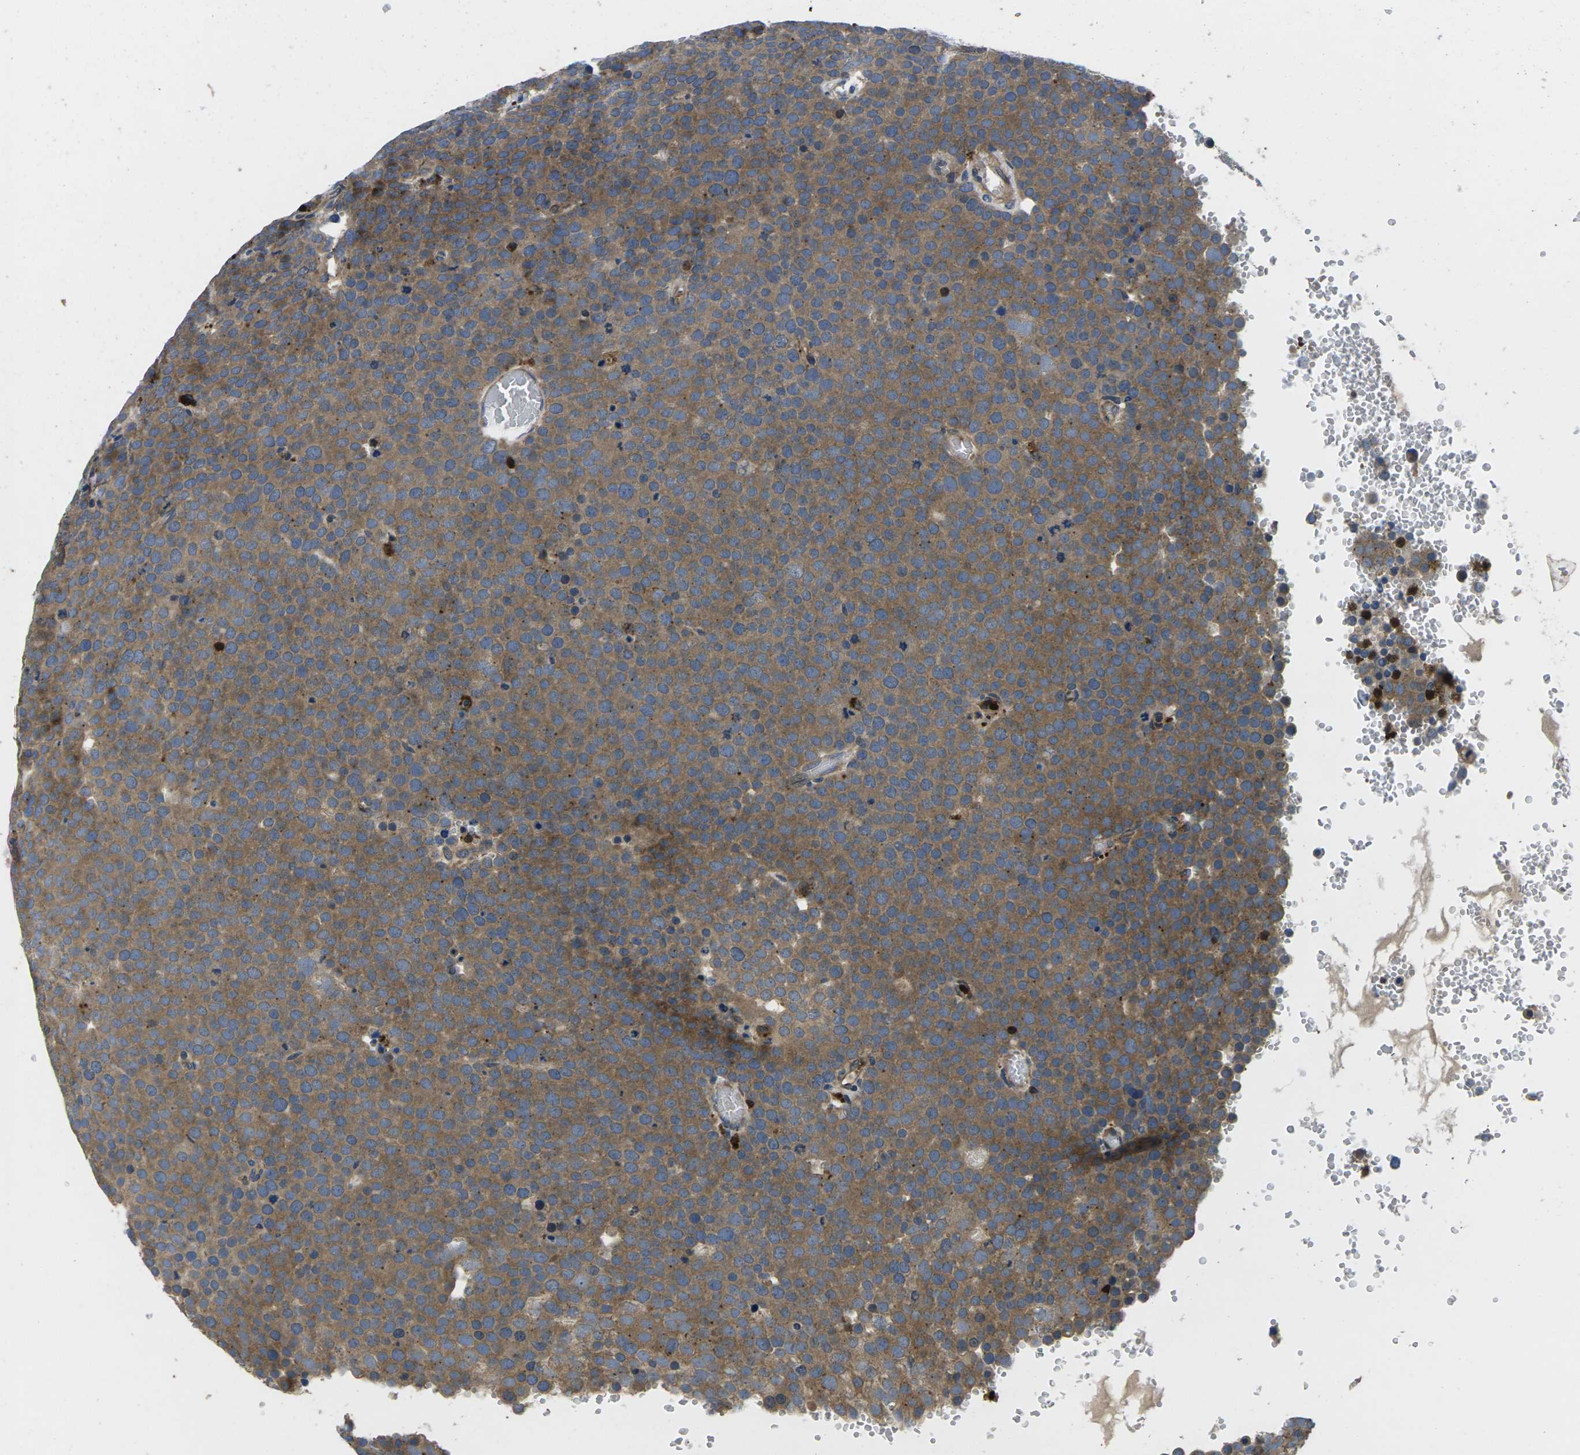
{"staining": {"intensity": "moderate", "quantity": ">75%", "location": "cytoplasmic/membranous"}, "tissue": "testis cancer", "cell_type": "Tumor cells", "image_type": "cancer", "snomed": [{"axis": "morphology", "description": "Normal tissue, NOS"}, {"axis": "morphology", "description": "Seminoma, NOS"}, {"axis": "topography", "description": "Testis"}], "caption": "Human seminoma (testis) stained for a protein (brown) displays moderate cytoplasmic/membranous positive positivity in about >75% of tumor cells.", "gene": "PLCE1", "patient": {"sex": "male", "age": 71}}